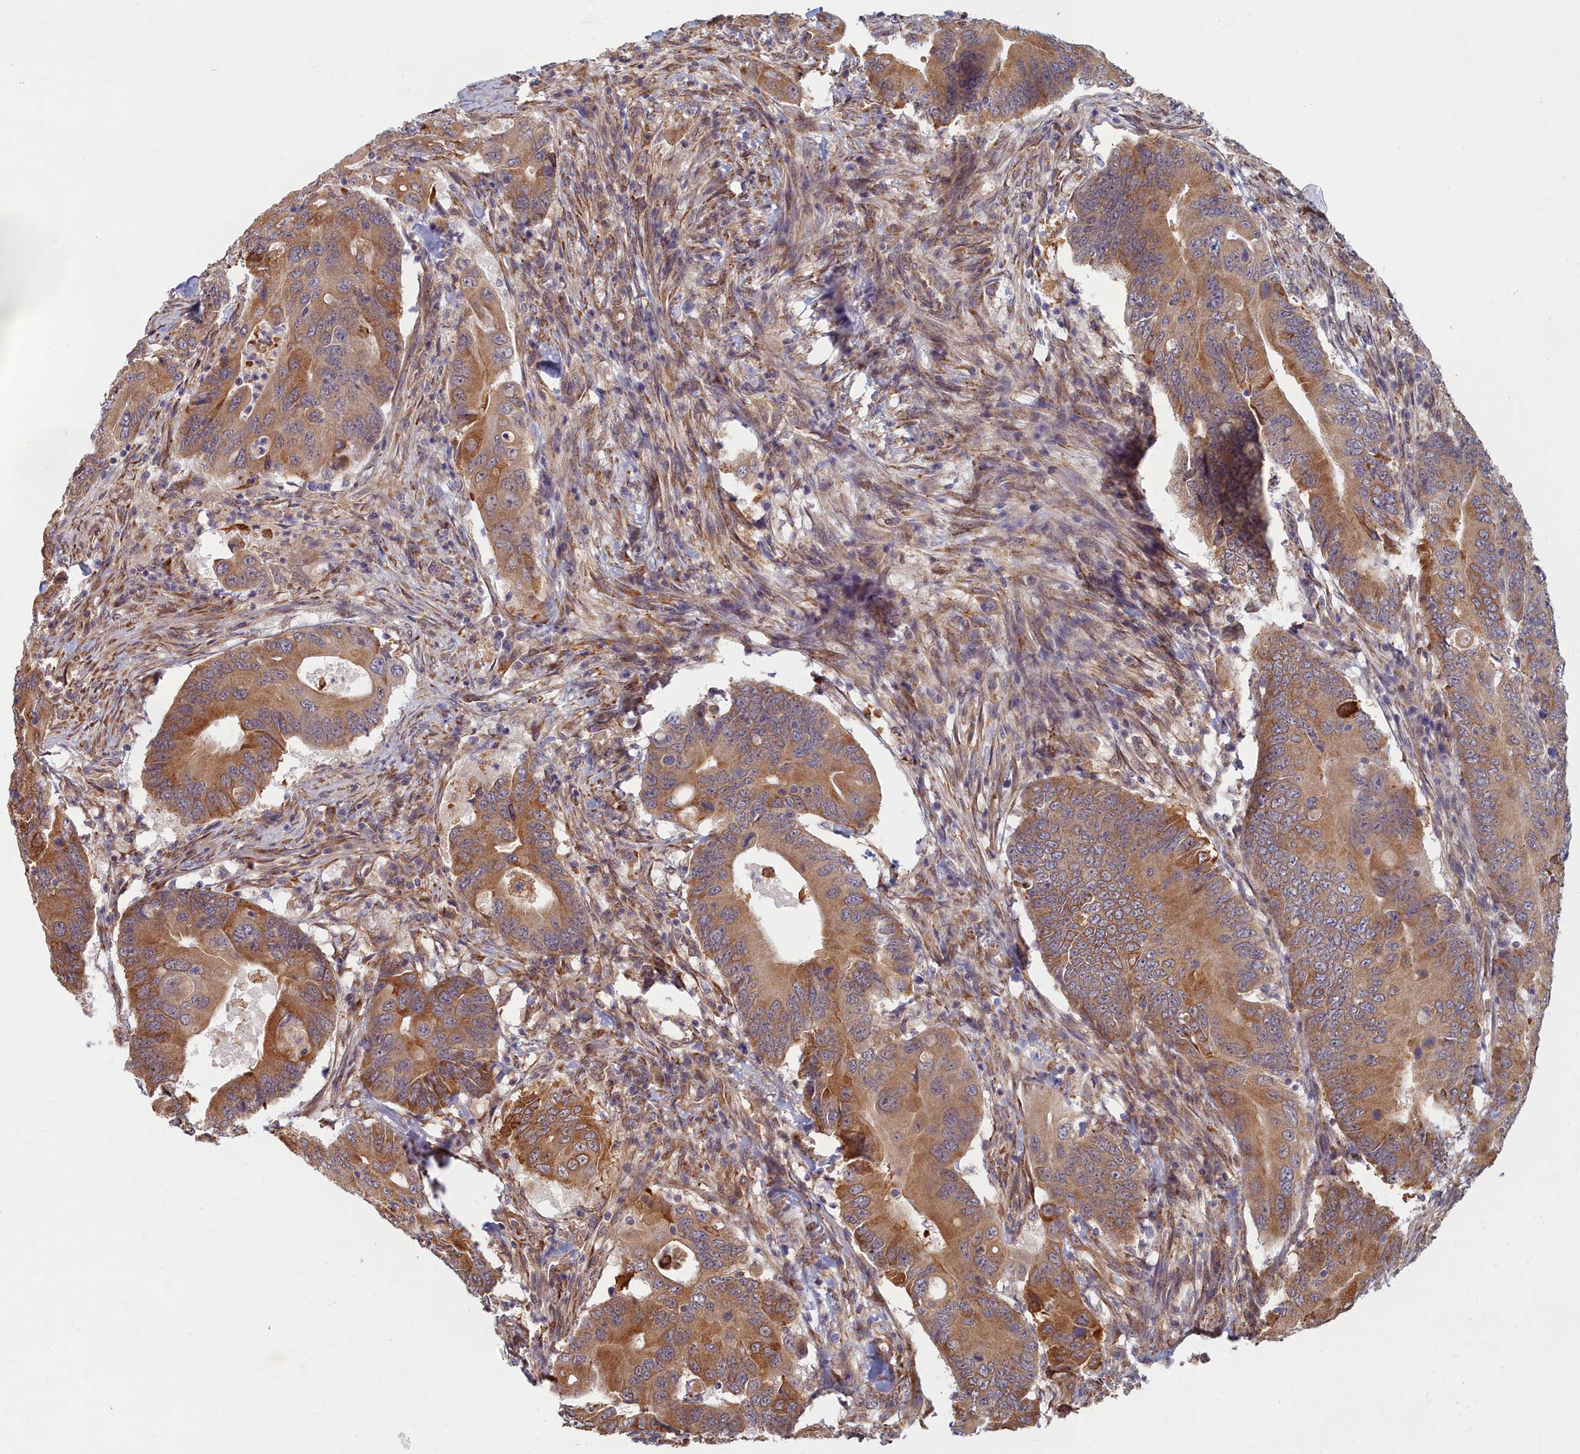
{"staining": {"intensity": "moderate", "quantity": ">75%", "location": "cytoplasmic/membranous"}, "tissue": "colorectal cancer", "cell_type": "Tumor cells", "image_type": "cancer", "snomed": [{"axis": "morphology", "description": "Adenocarcinoma, NOS"}, {"axis": "topography", "description": "Colon"}], "caption": "Moderate cytoplasmic/membranous expression for a protein is identified in approximately >75% of tumor cells of colorectal cancer (adenocarcinoma) using immunohistochemistry.", "gene": "MAK16", "patient": {"sex": "male", "age": 71}}